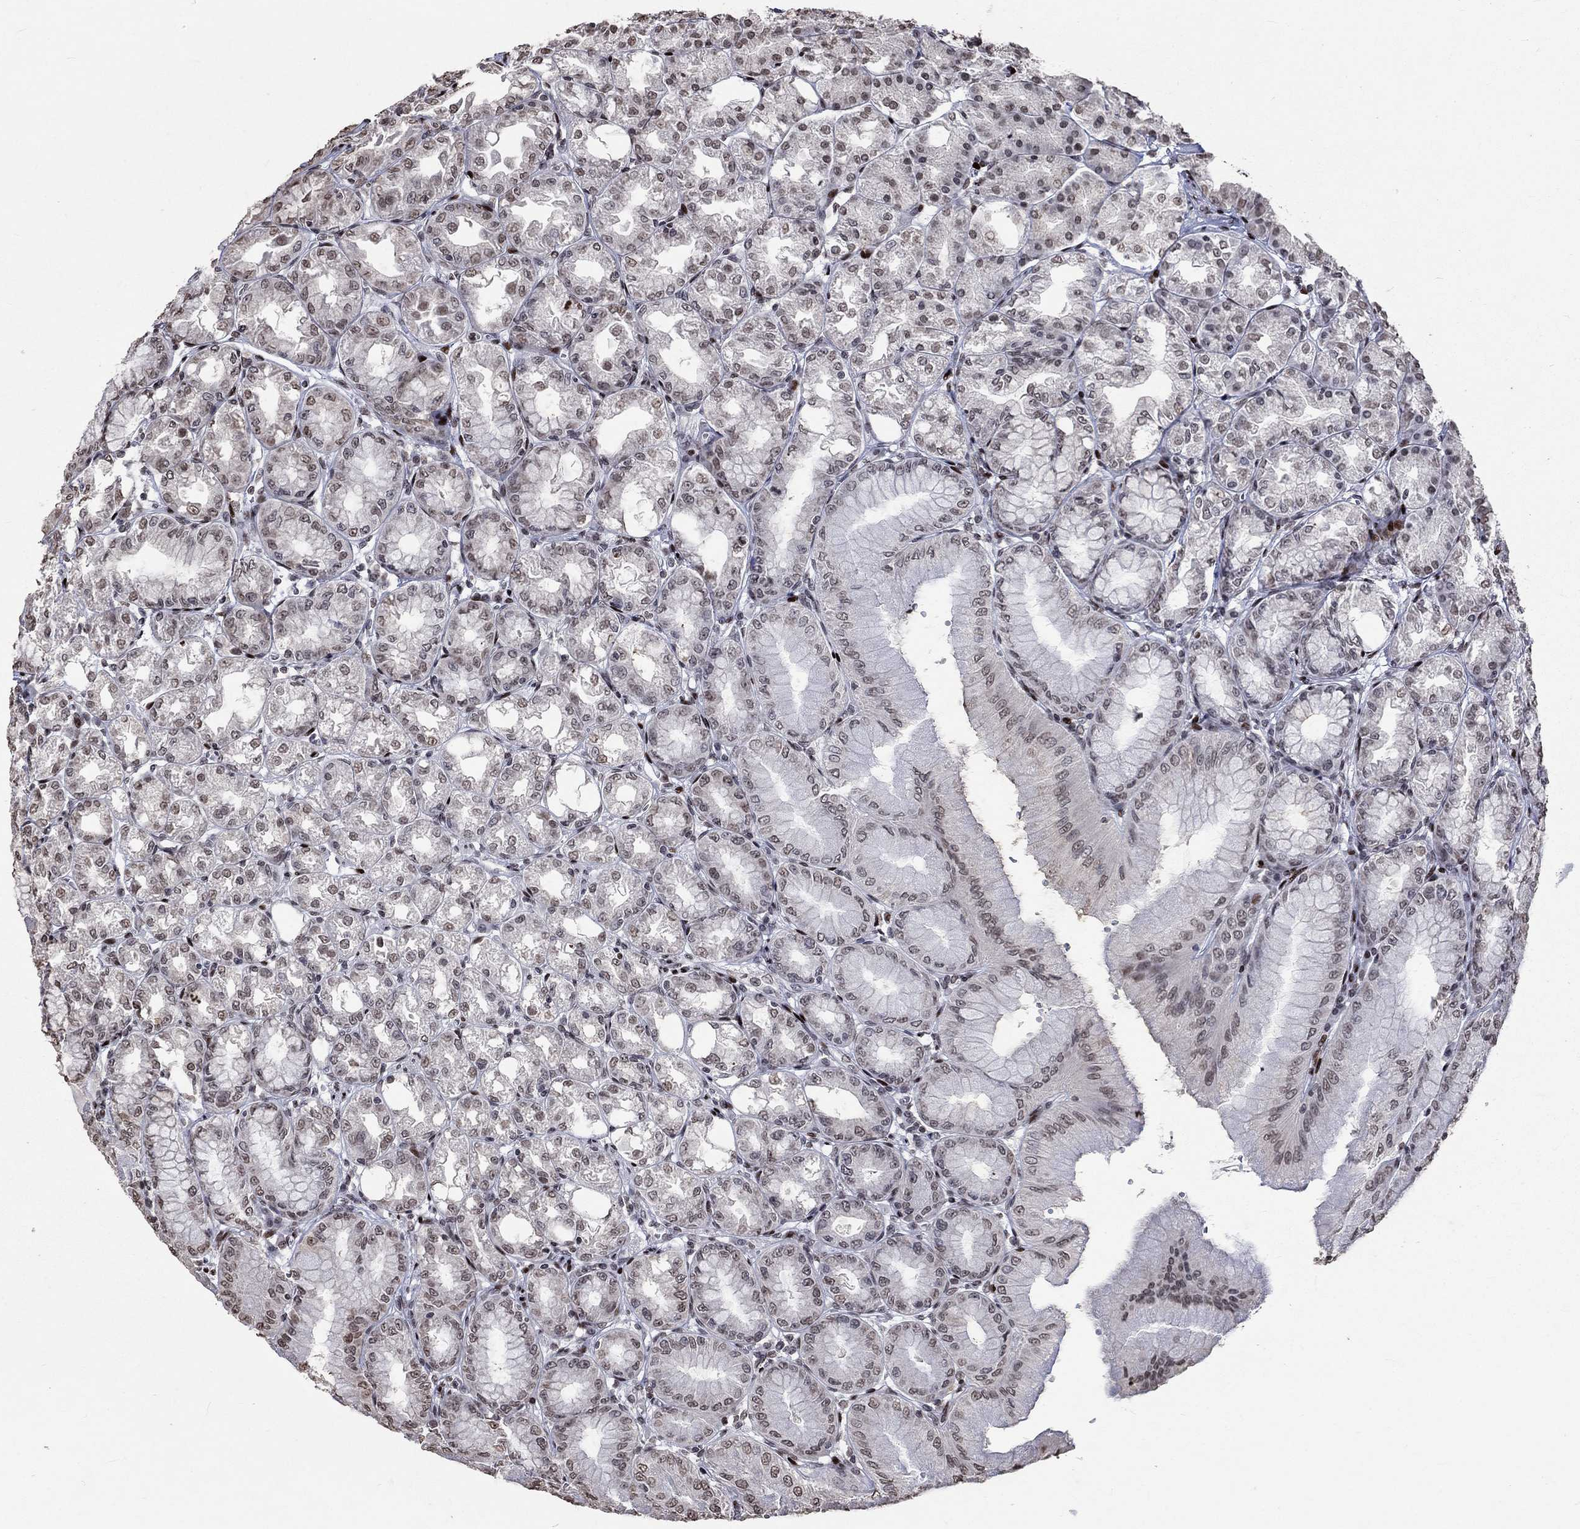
{"staining": {"intensity": "moderate", "quantity": "<25%", "location": "nuclear"}, "tissue": "stomach", "cell_type": "Glandular cells", "image_type": "normal", "snomed": [{"axis": "morphology", "description": "Normal tissue, NOS"}, {"axis": "topography", "description": "Stomach, lower"}], "caption": "Stomach was stained to show a protein in brown. There is low levels of moderate nuclear positivity in about <25% of glandular cells. (brown staining indicates protein expression, while blue staining denotes nuclei).", "gene": "SRSF3", "patient": {"sex": "male", "age": 71}}